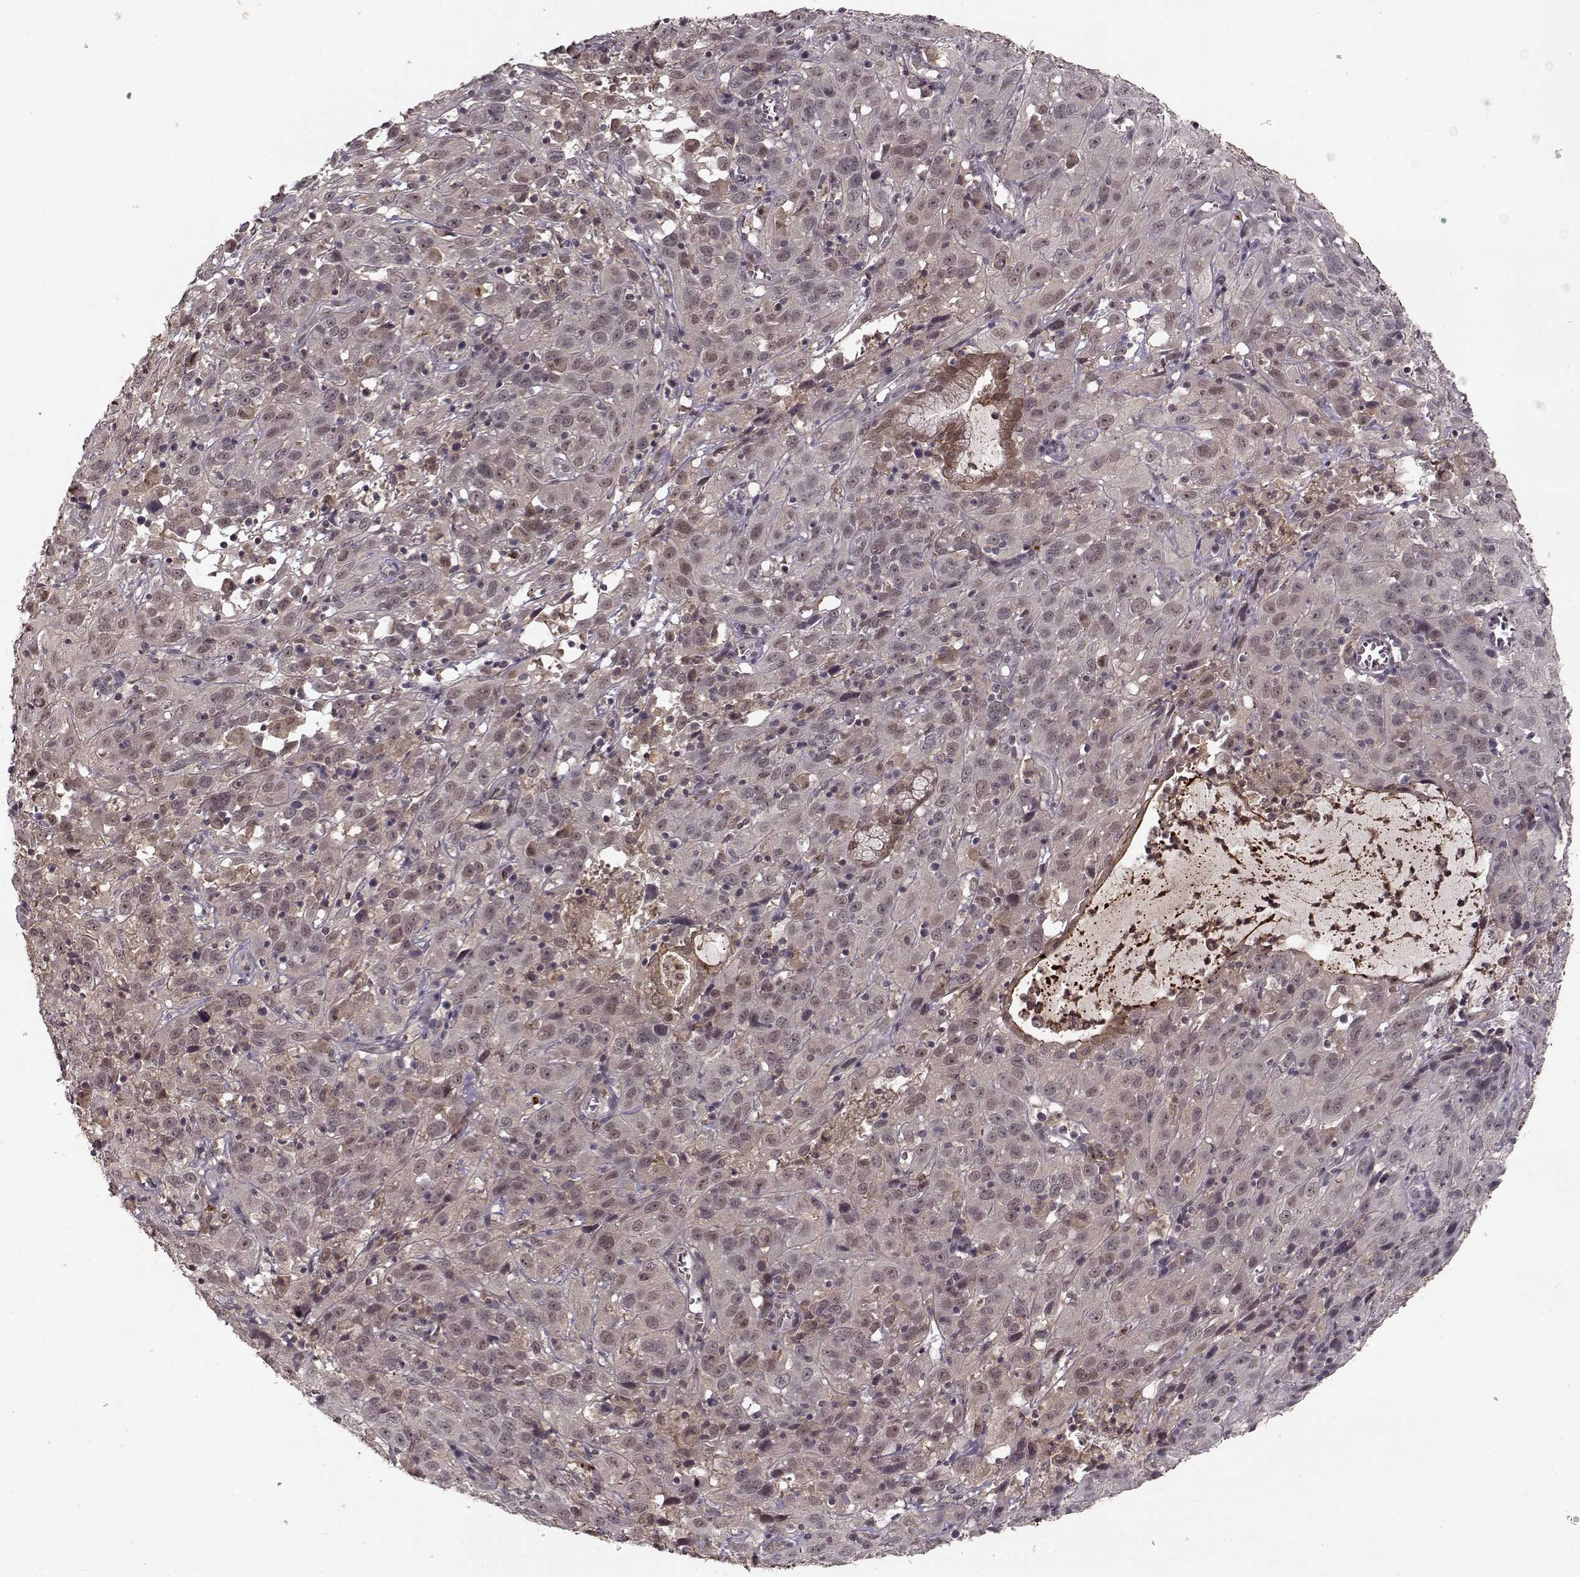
{"staining": {"intensity": "negative", "quantity": "none", "location": "none"}, "tissue": "cervical cancer", "cell_type": "Tumor cells", "image_type": "cancer", "snomed": [{"axis": "morphology", "description": "Squamous cell carcinoma, NOS"}, {"axis": "topography", "description": "Cervix"}], "caption": "DAB (3,3'-diaminobenzidine) immunohistochemical staining of human squamous cell carcinoma (cervical) demonstrates no significant positivity in tumor cells.", "gene": "DENND4B", "patient": {"sex": "female", "age": 32}}